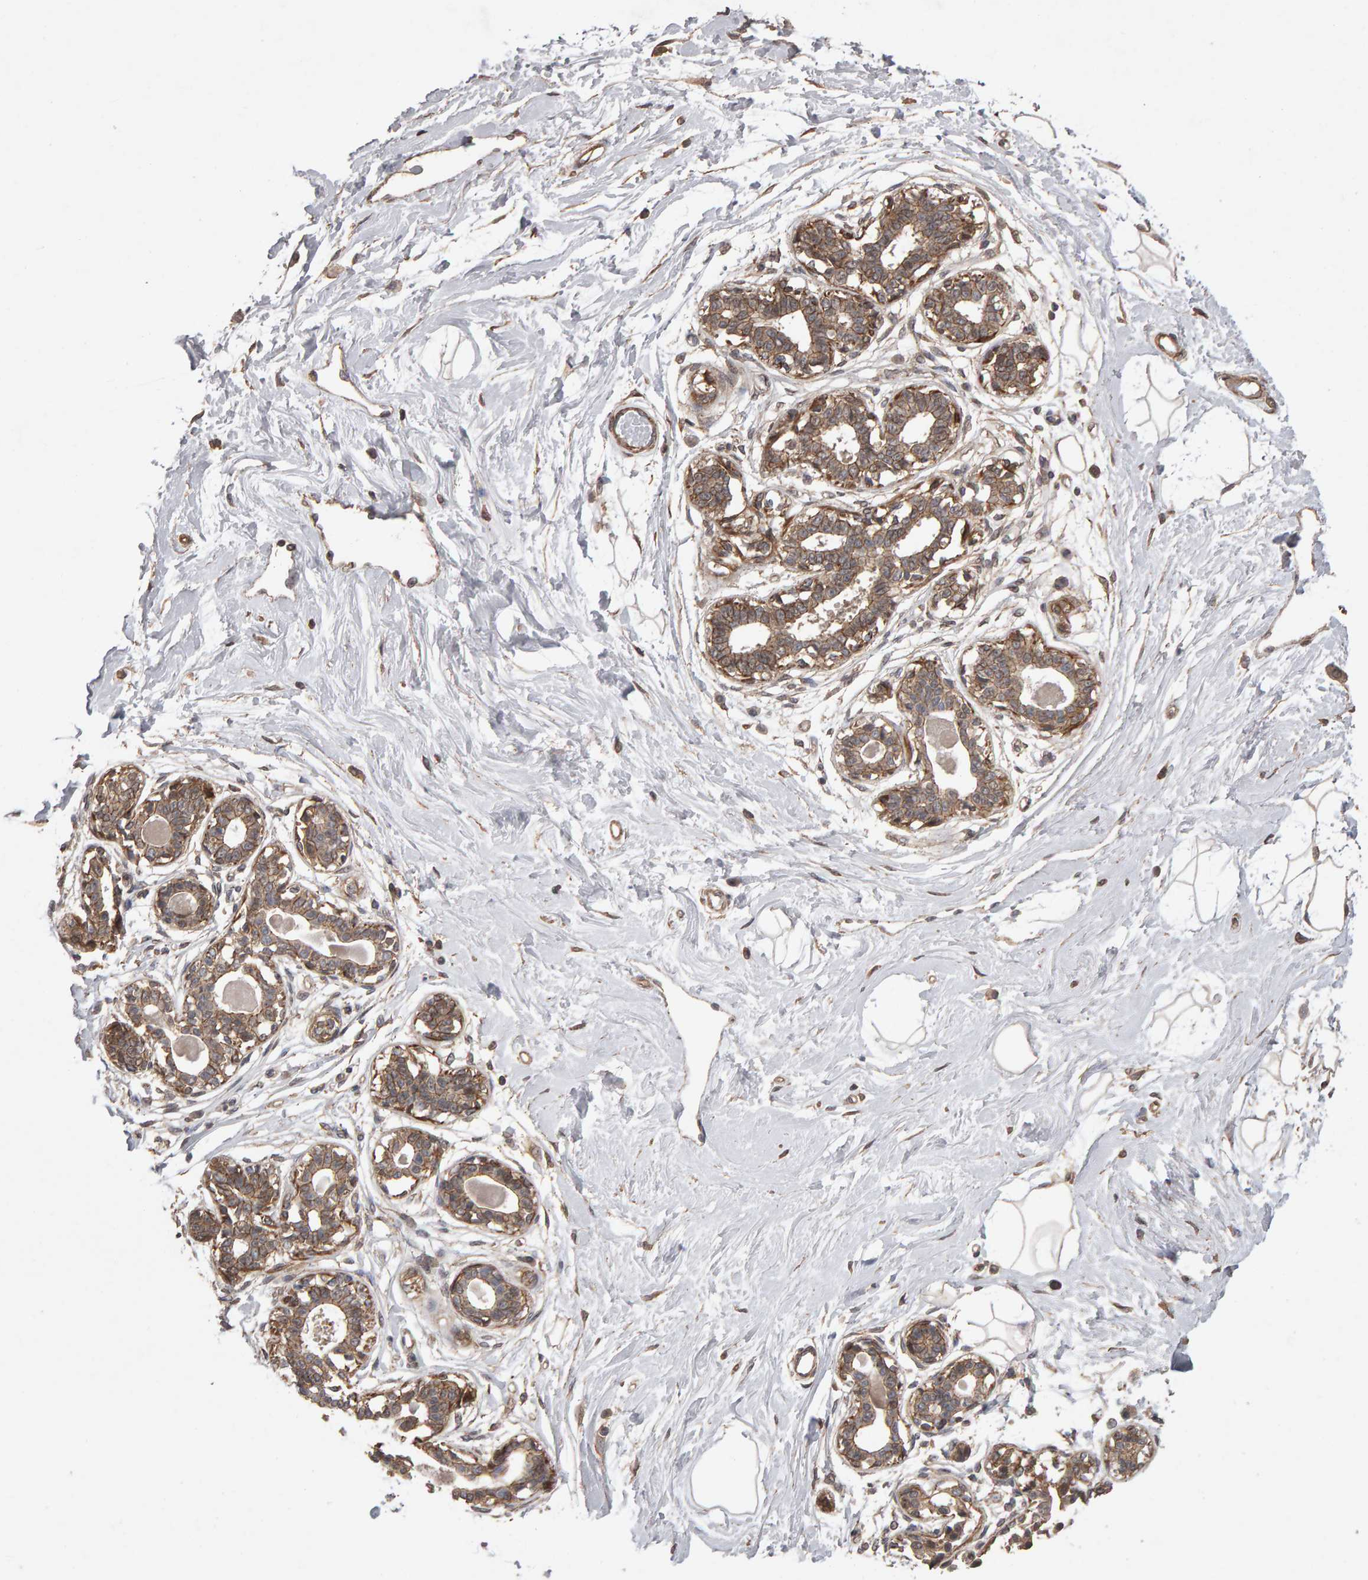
{"staining": {"intensity": "weak", "quantity": "25%-75%", "location": "cytoplasmic/membranous"}, "tissue": "breast", "cell_type": "Adipocytes", "image_type": "normal", "snomed": [{"axis": "morphology", "description": "Normal tissue, NOS"}, {"axis": "topography", "description": "Breast"}], "caption": "The photomicrograph exhibits immunohistochemical staining of benign breast. There is weak cytoplasmic/membranous staining is appreciated in about 25%-75% of adipocytes. The staining was performed using DAB (3,3'-diaminobenzidine), with brown indicating positive protein expression. Nuclei are stained blue with hematoxylin.", "gene": "SCRIB", "patient": {"sex": "female", "age": 45}}